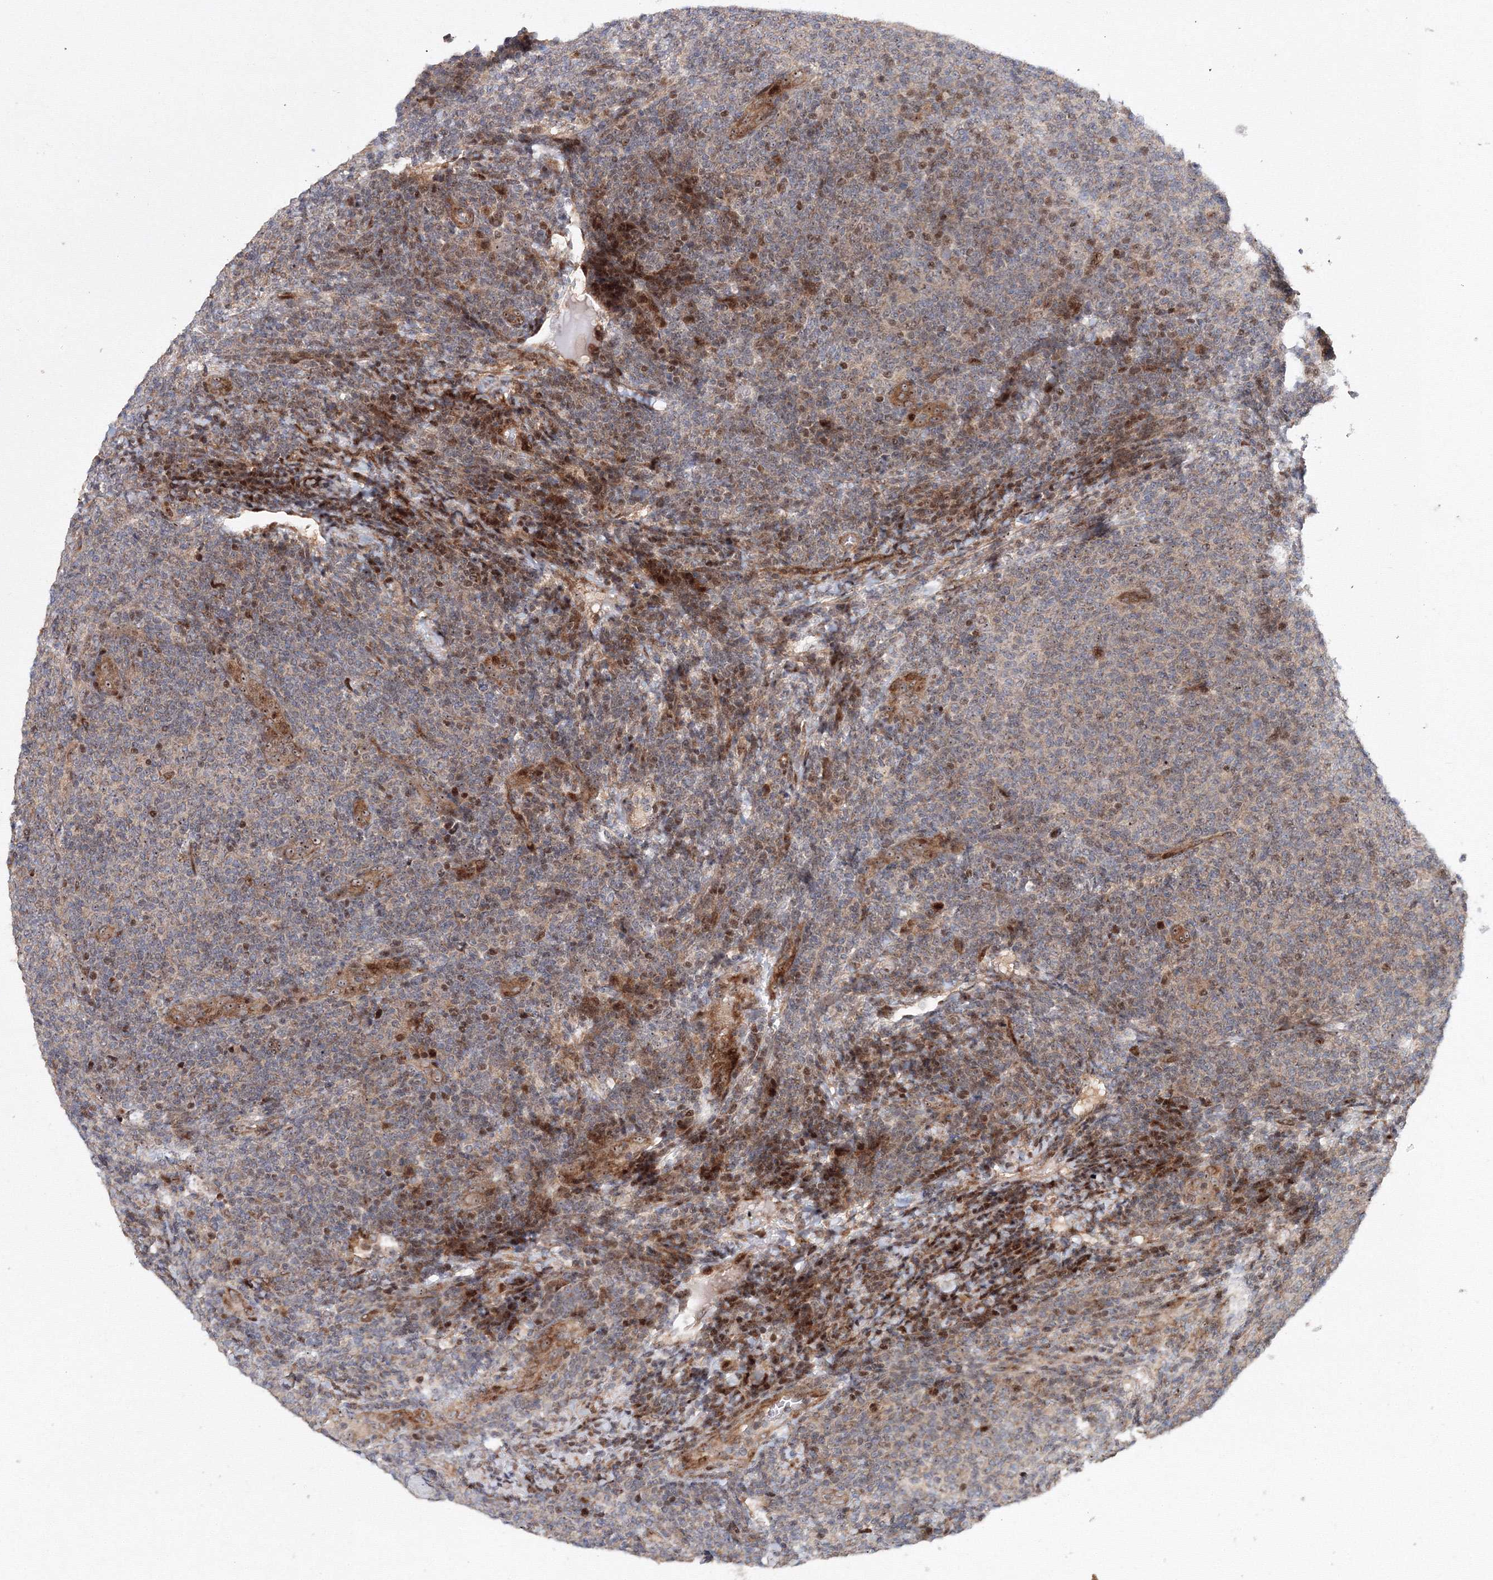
{"staining": {"intensity": "negative", "quantity": "none", "location": "none"}, "tissue": "lymphoma", "cell_type": "Tumor cells", "image_type": "cancer", "snomed": [{"axis": "morphology", "description": "Malignant lymphoma, non-Hodgkin's type, Low grade"}, {"axis": "topography", "description": "Lymph node"}], "caption": "Immunohistochemistry histopathology image of neoplastic tissue: human malignant lymphoma, non-Hodgkin's type (low-grade) stained with DAB demonstrates no significant protein expression in tumor cells.", "gene": "ANKAR", "patient": {"sex": "male", "age": 66}}